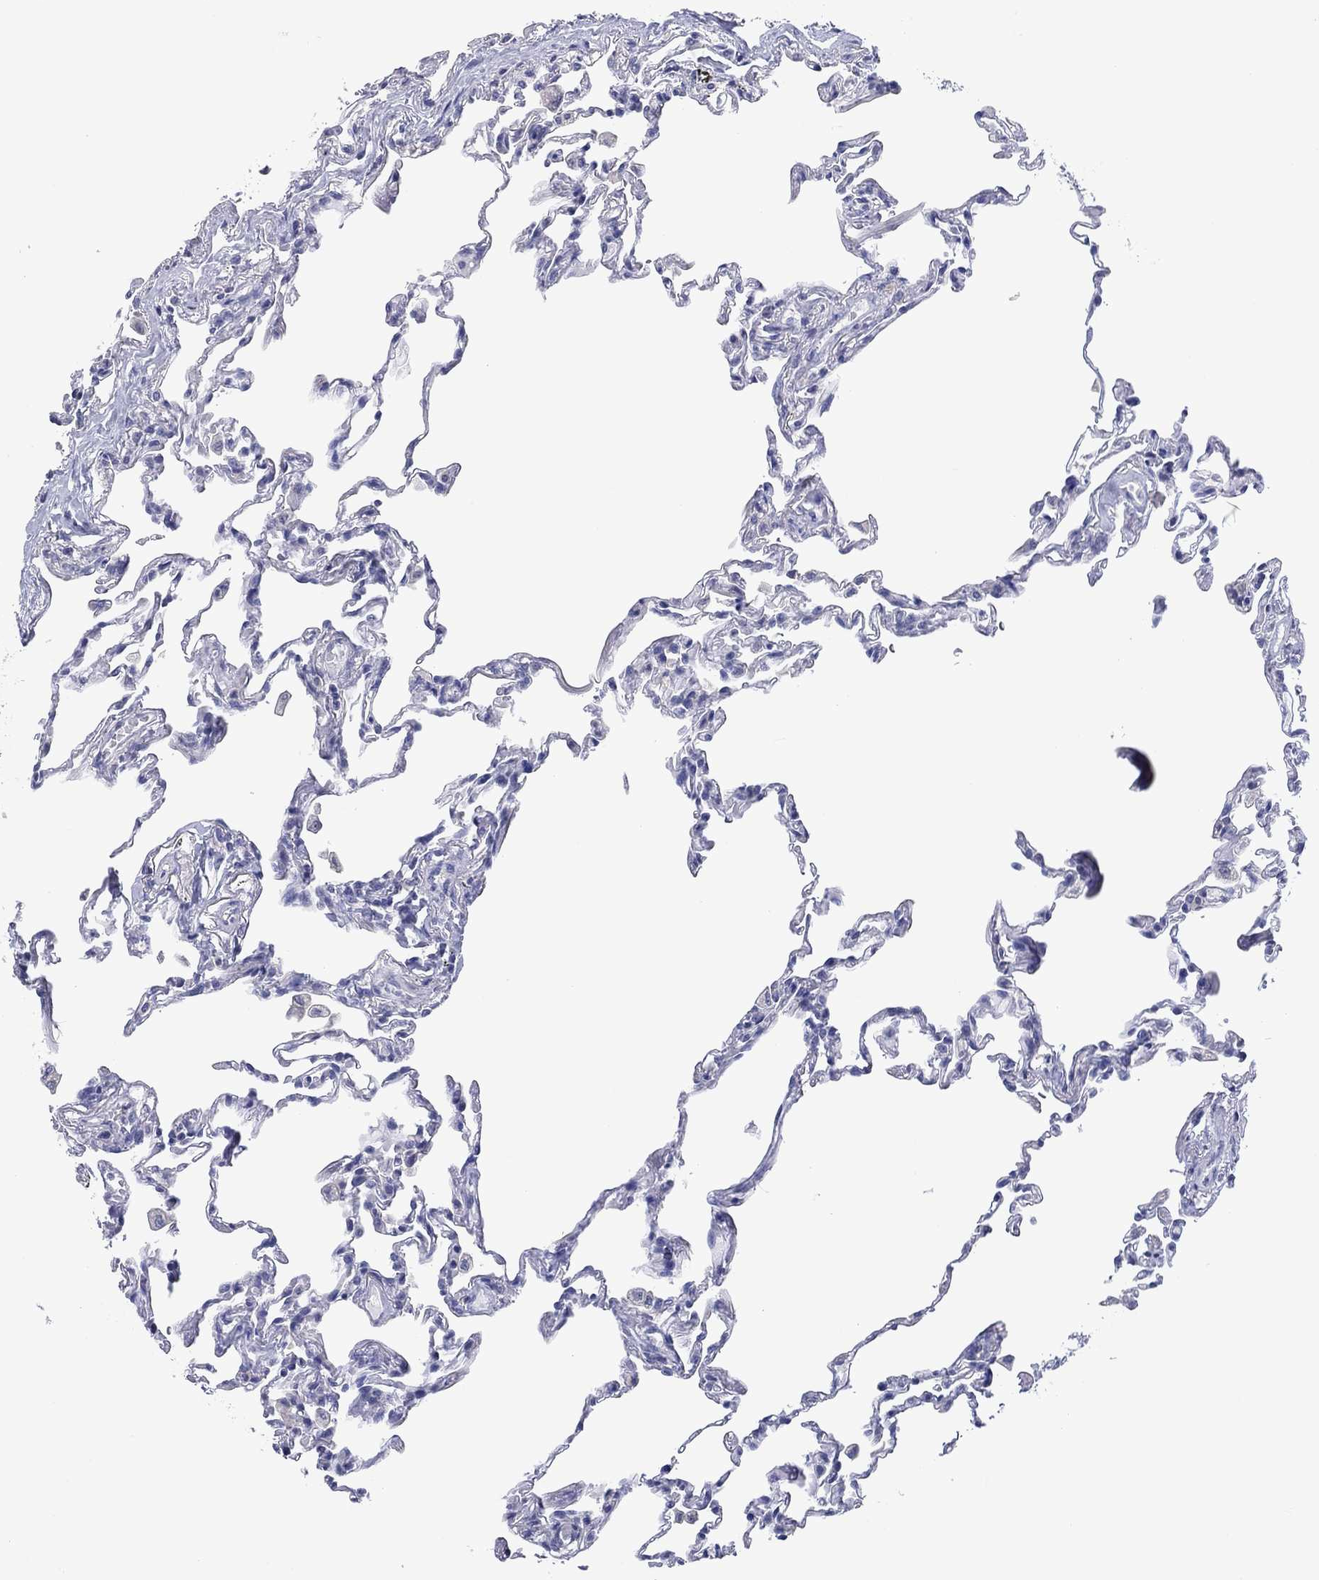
{"staining": {"intensity": "negative", "quantity": "none", "location": "none"}, "tissue": "lung", "cell_type": "Alveolar cells", "image_type": "normal", "snomed": [{"axis": "morphology", "description": "Normal tissue, NOS"}, {"axis": "topography", "description": "Lung"}], "caption": "Protein analysis of normal lung reveals no significant positivity in alveolar cells.", "gene": "FER1L6", "patient": {"sex": "female", "age": 57}}